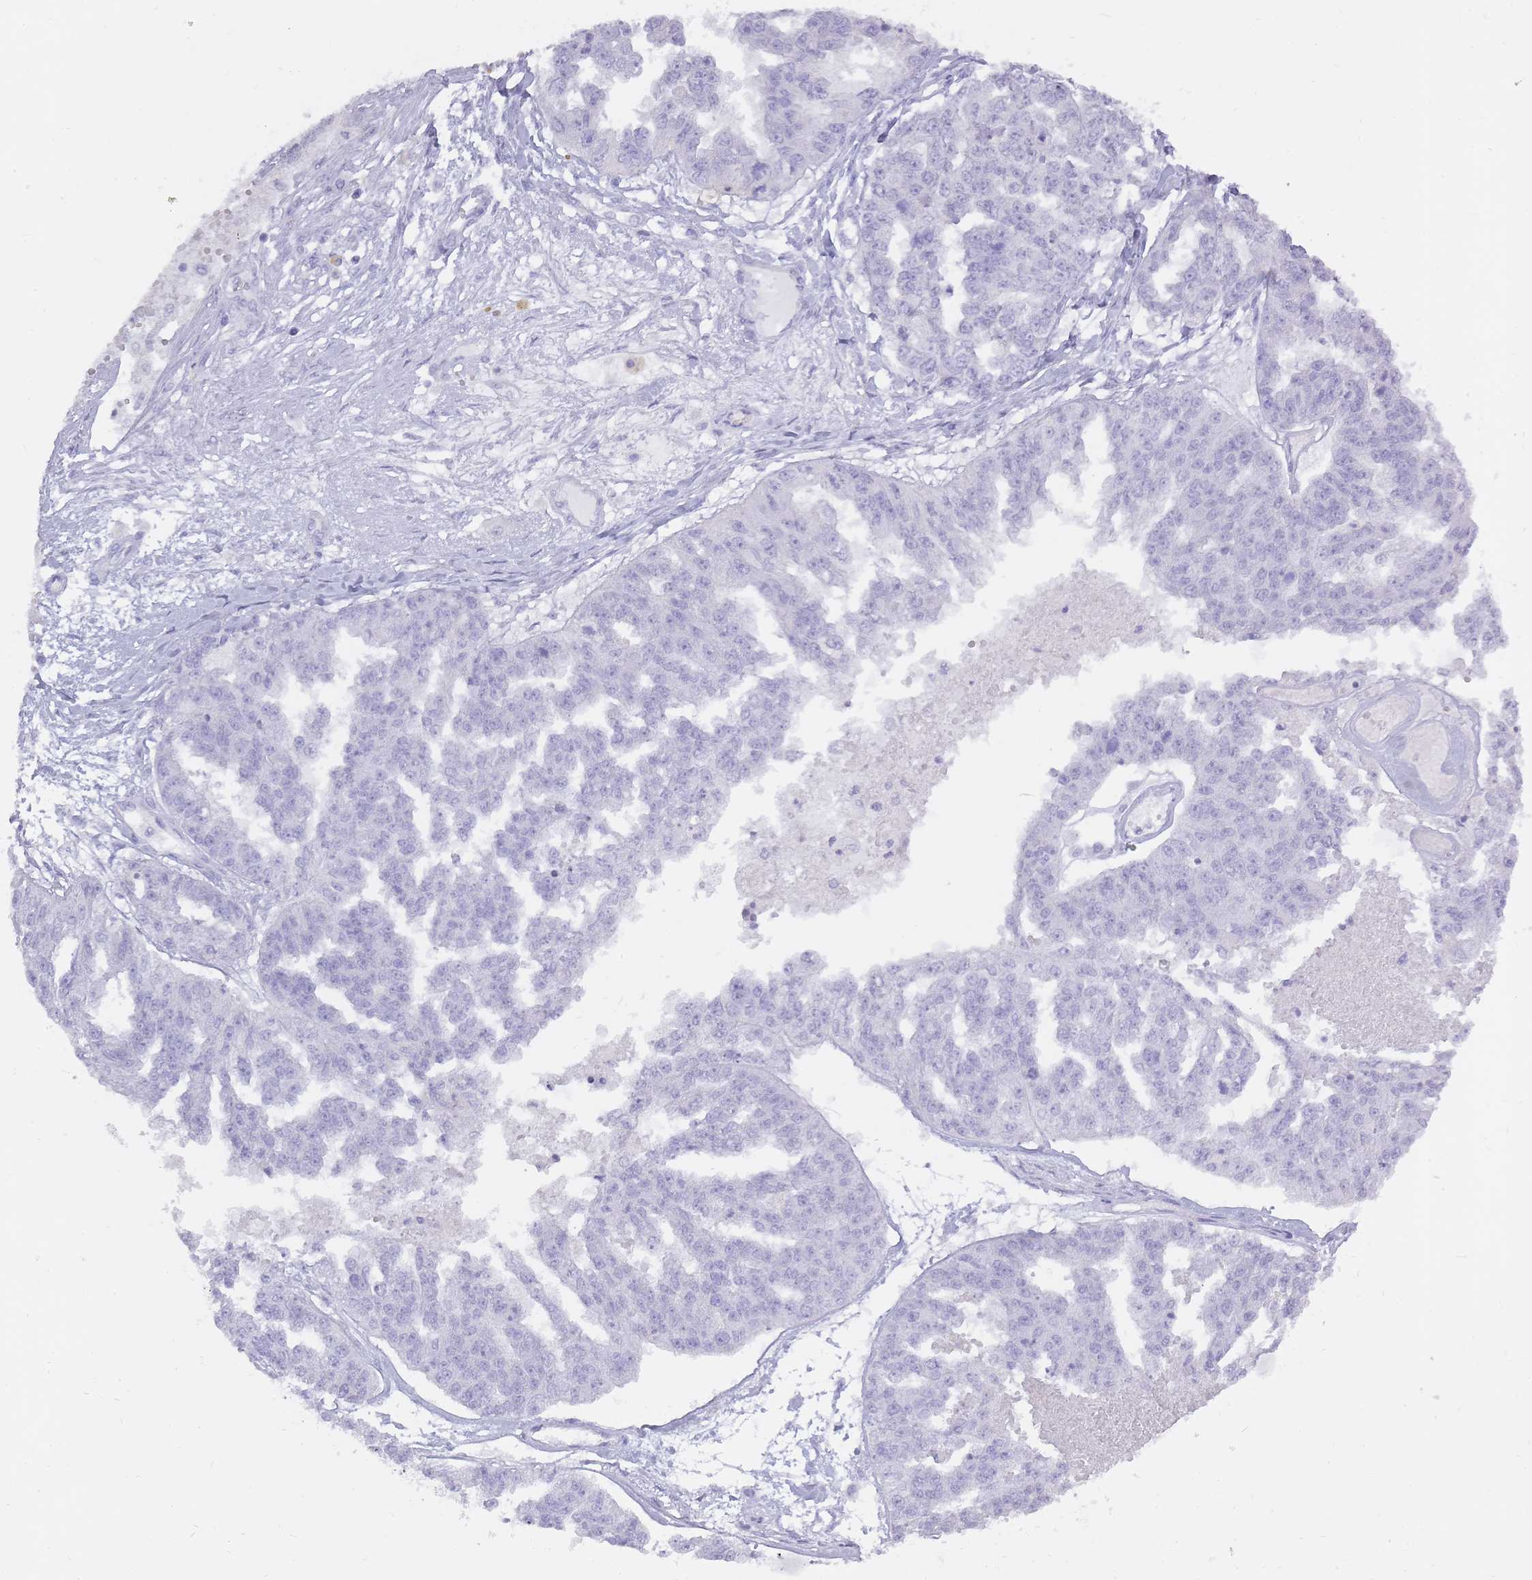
{"staining": {"intensity": "negative", "quantity": "none", "location": "none"}, "tissue": "ovarian cancer", "cell_type": "Tumor cells", "image_type": "cancer", "snomed": [{"axis": "morphology", "description": "Cystadenocarcinoma, serous, NOS"}, {"axis": "topography", "description": "Ovary"}], "caption": "High power microscopy photomicrograph of an immunohistochemistry (IHC) image of ovarian cancer (serous cystadenocarcinoma), revealing no significant staining in tumor cells.", "gene": "BDKRB2", "patient": {"sex": "female", "age": 58}}